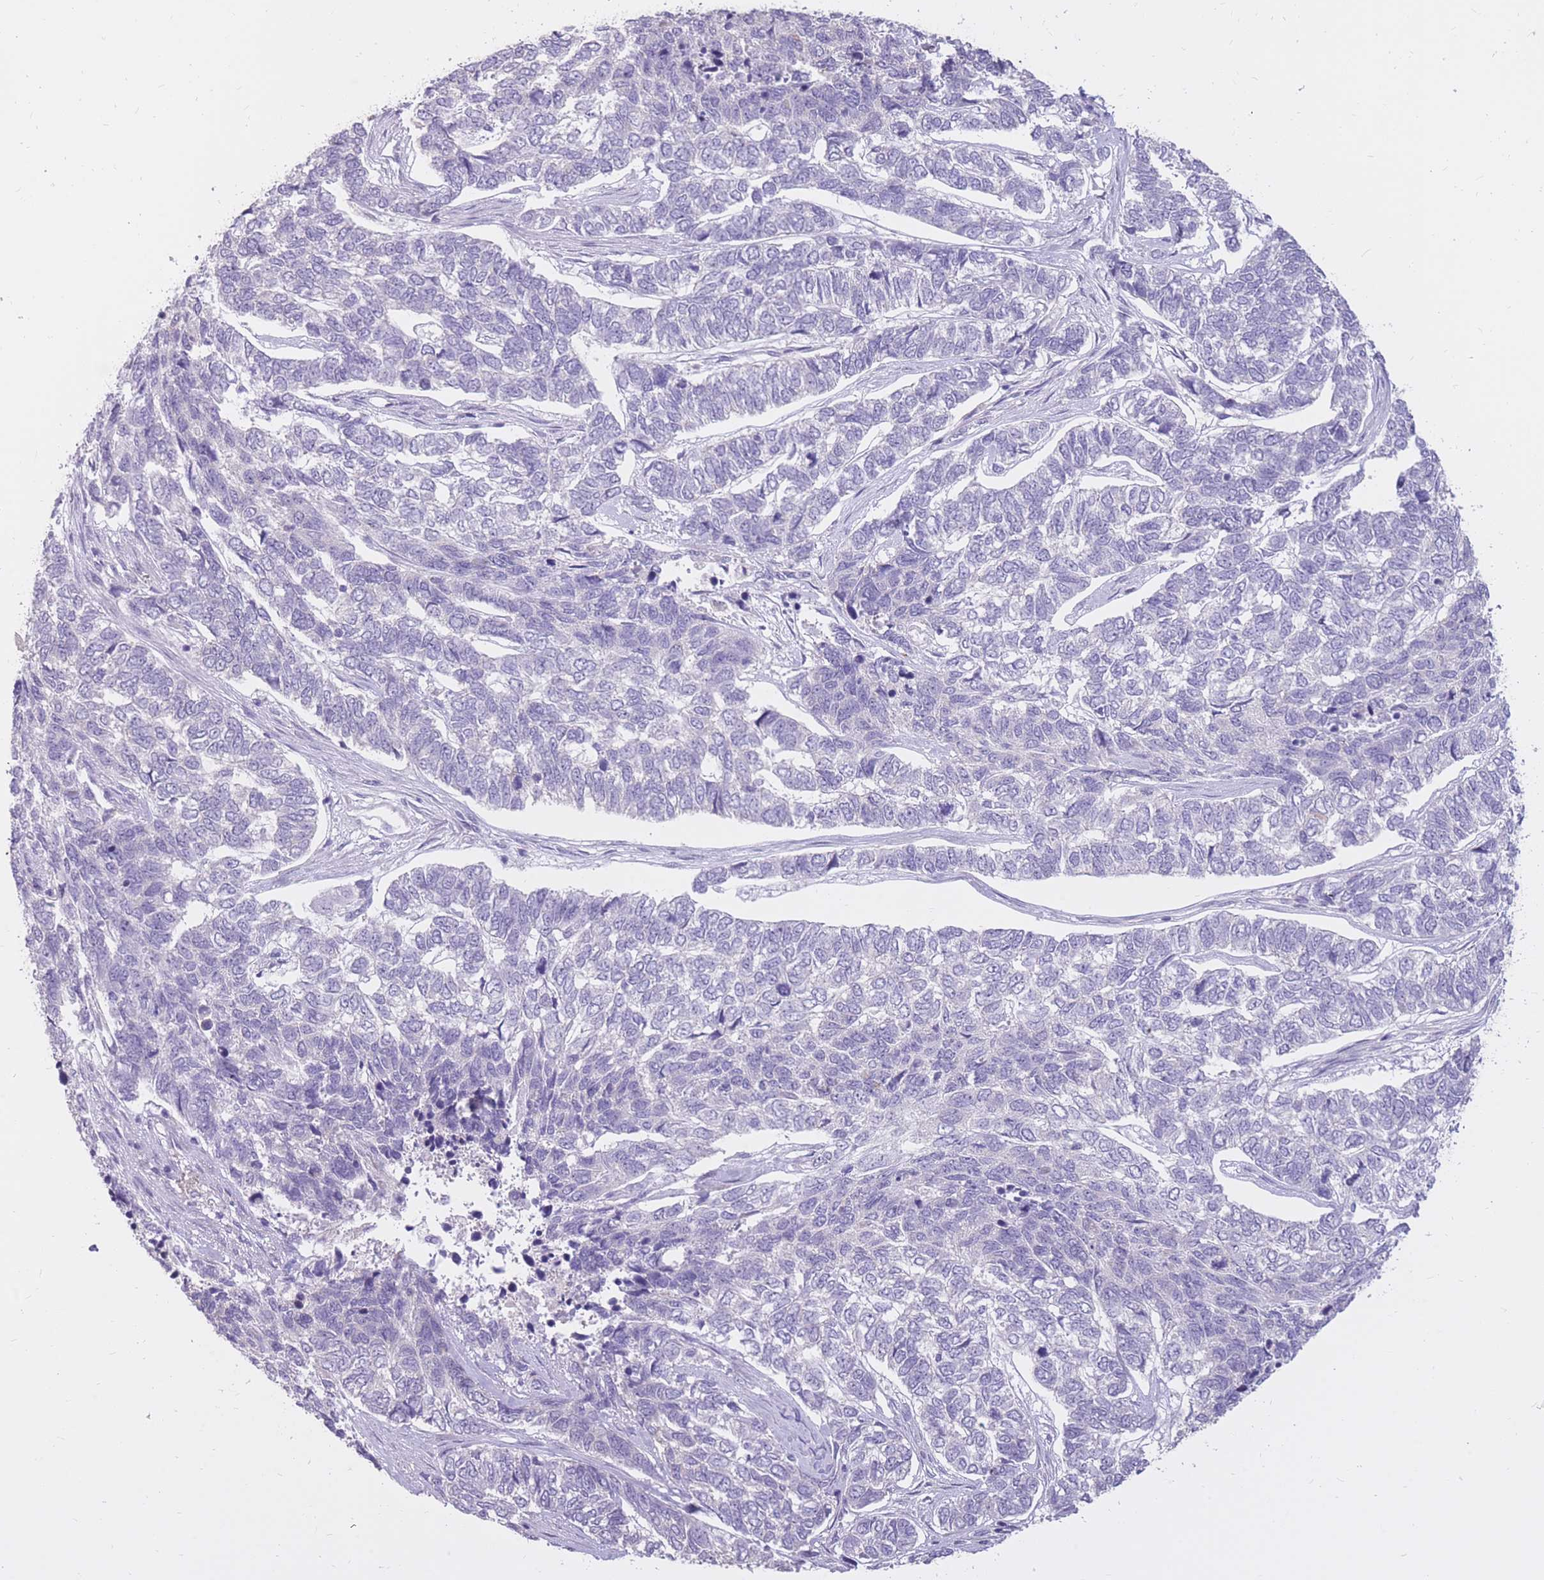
{"staining": {"intensity": "negative", "quantity": "none", "location": "none"}, "tissue": "skin cancer", "cell_type": "Tumor cells", "image_type": "cancer", "snomed": [{"axis": "morphology", "description": "Basal cell carcinoma"}, {"axis": "topography", "description": "Skin"}], "caption": "A high-resolution image shows immunohistochemistry staining of skin basal cell carcinoma, which exhibits no significant expression in tumor cells. (DAB immunohistochemistry with hematoxylin counter stain).", "gene": "RNF170", "patient": {"sex": "female", "age": 65}}